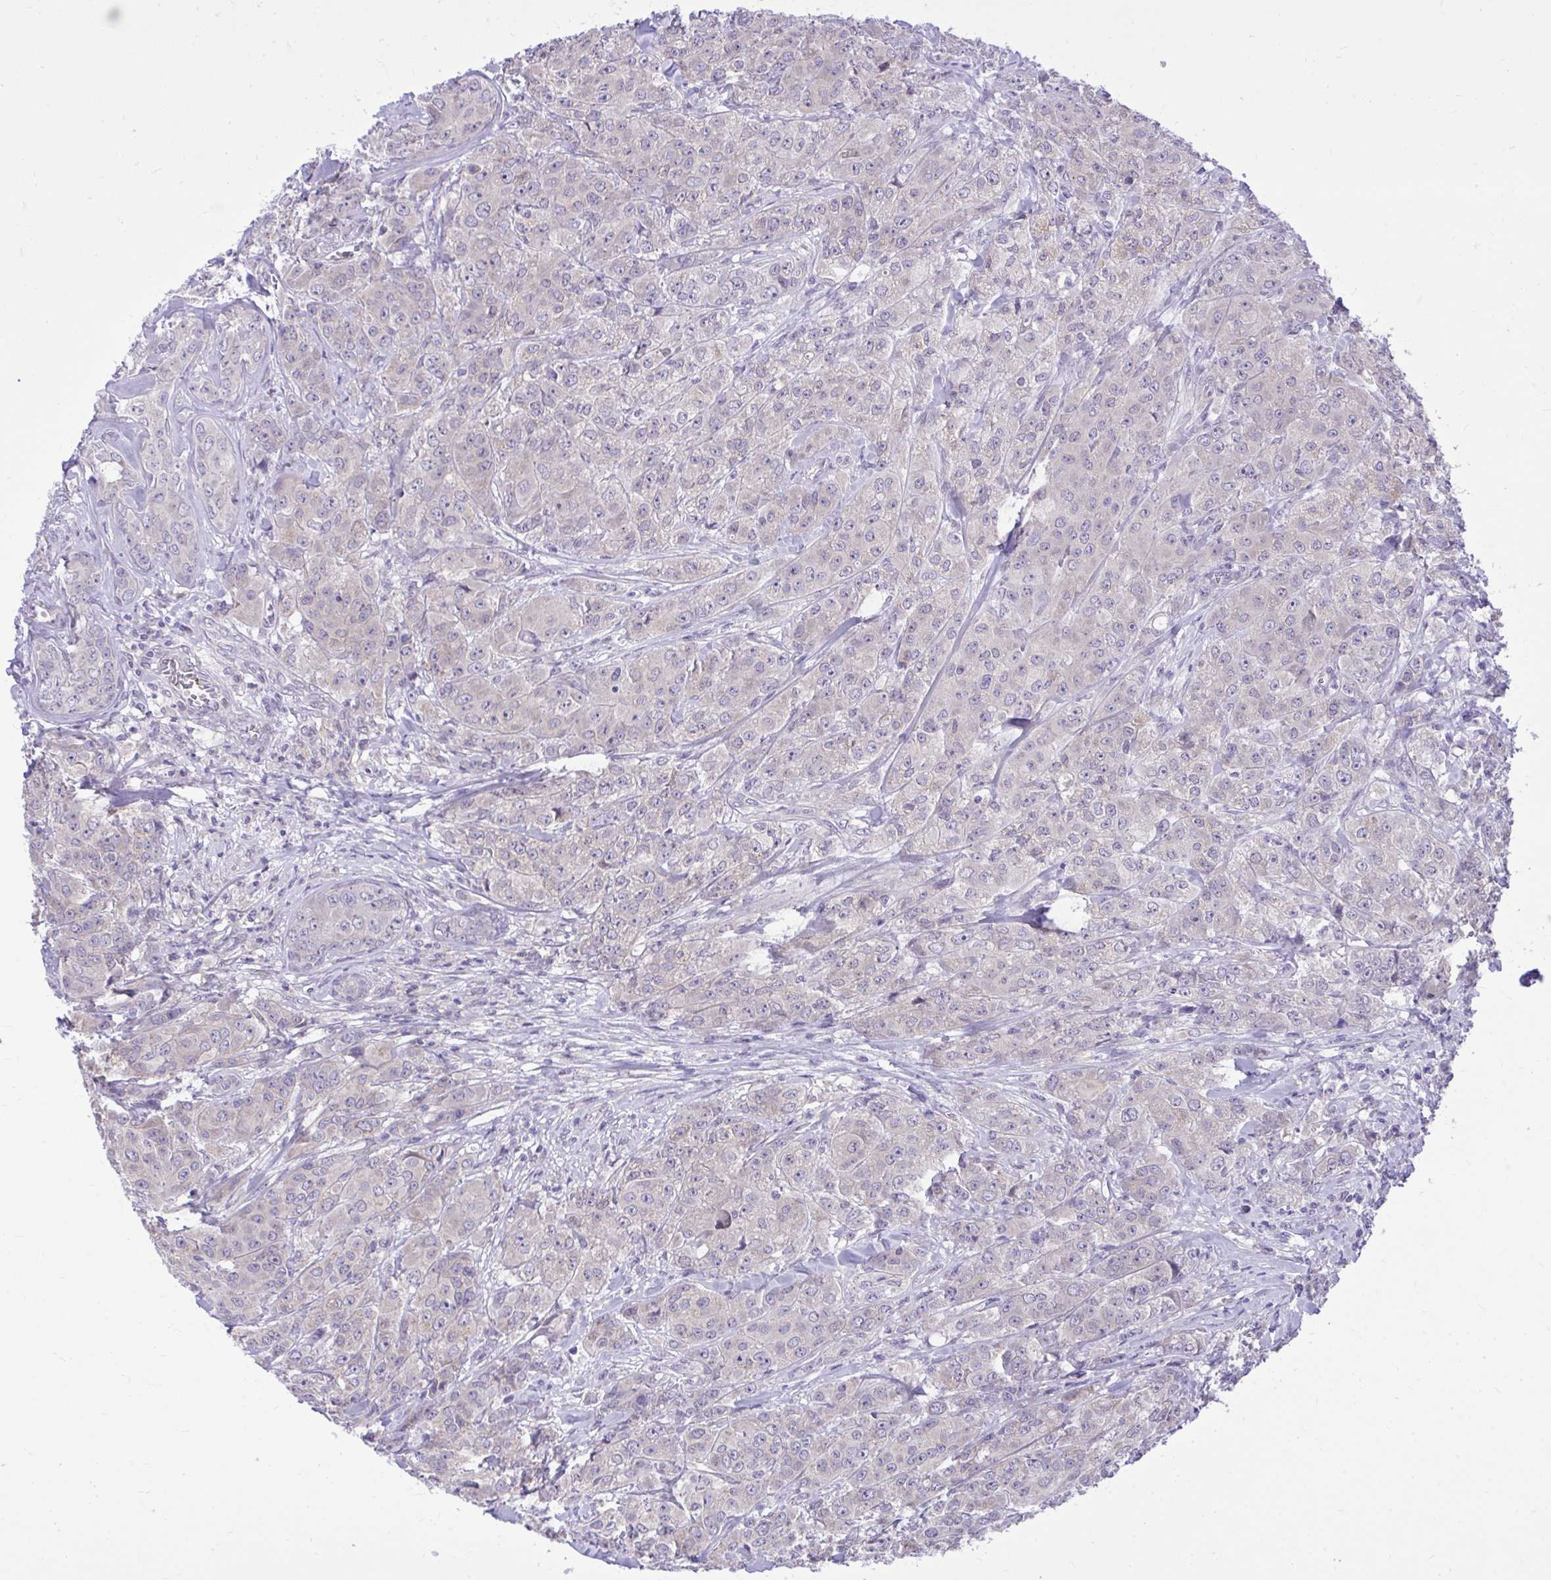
{"staining": {"intensity": "weak", "quantity": "<25%", "location": "cytoplasmic/membranous"}, "tissue": "breast cancer", "cell_type": "Tumor cells", "image_type": "cancer", "snomed": [{"axis": "morphology", "description": "Normal tissue, NOS"}, {"axis": "morphology", "description": "Duct carcinoma"}, {"axis": "topography", "description": "Breast"}], "caption": "There is no significant expression in tumor cells of breast cancer (invasive ductal carcinoma).", "gene": "CEACAM18", "patient": {"sex": "female", "age": 43}}